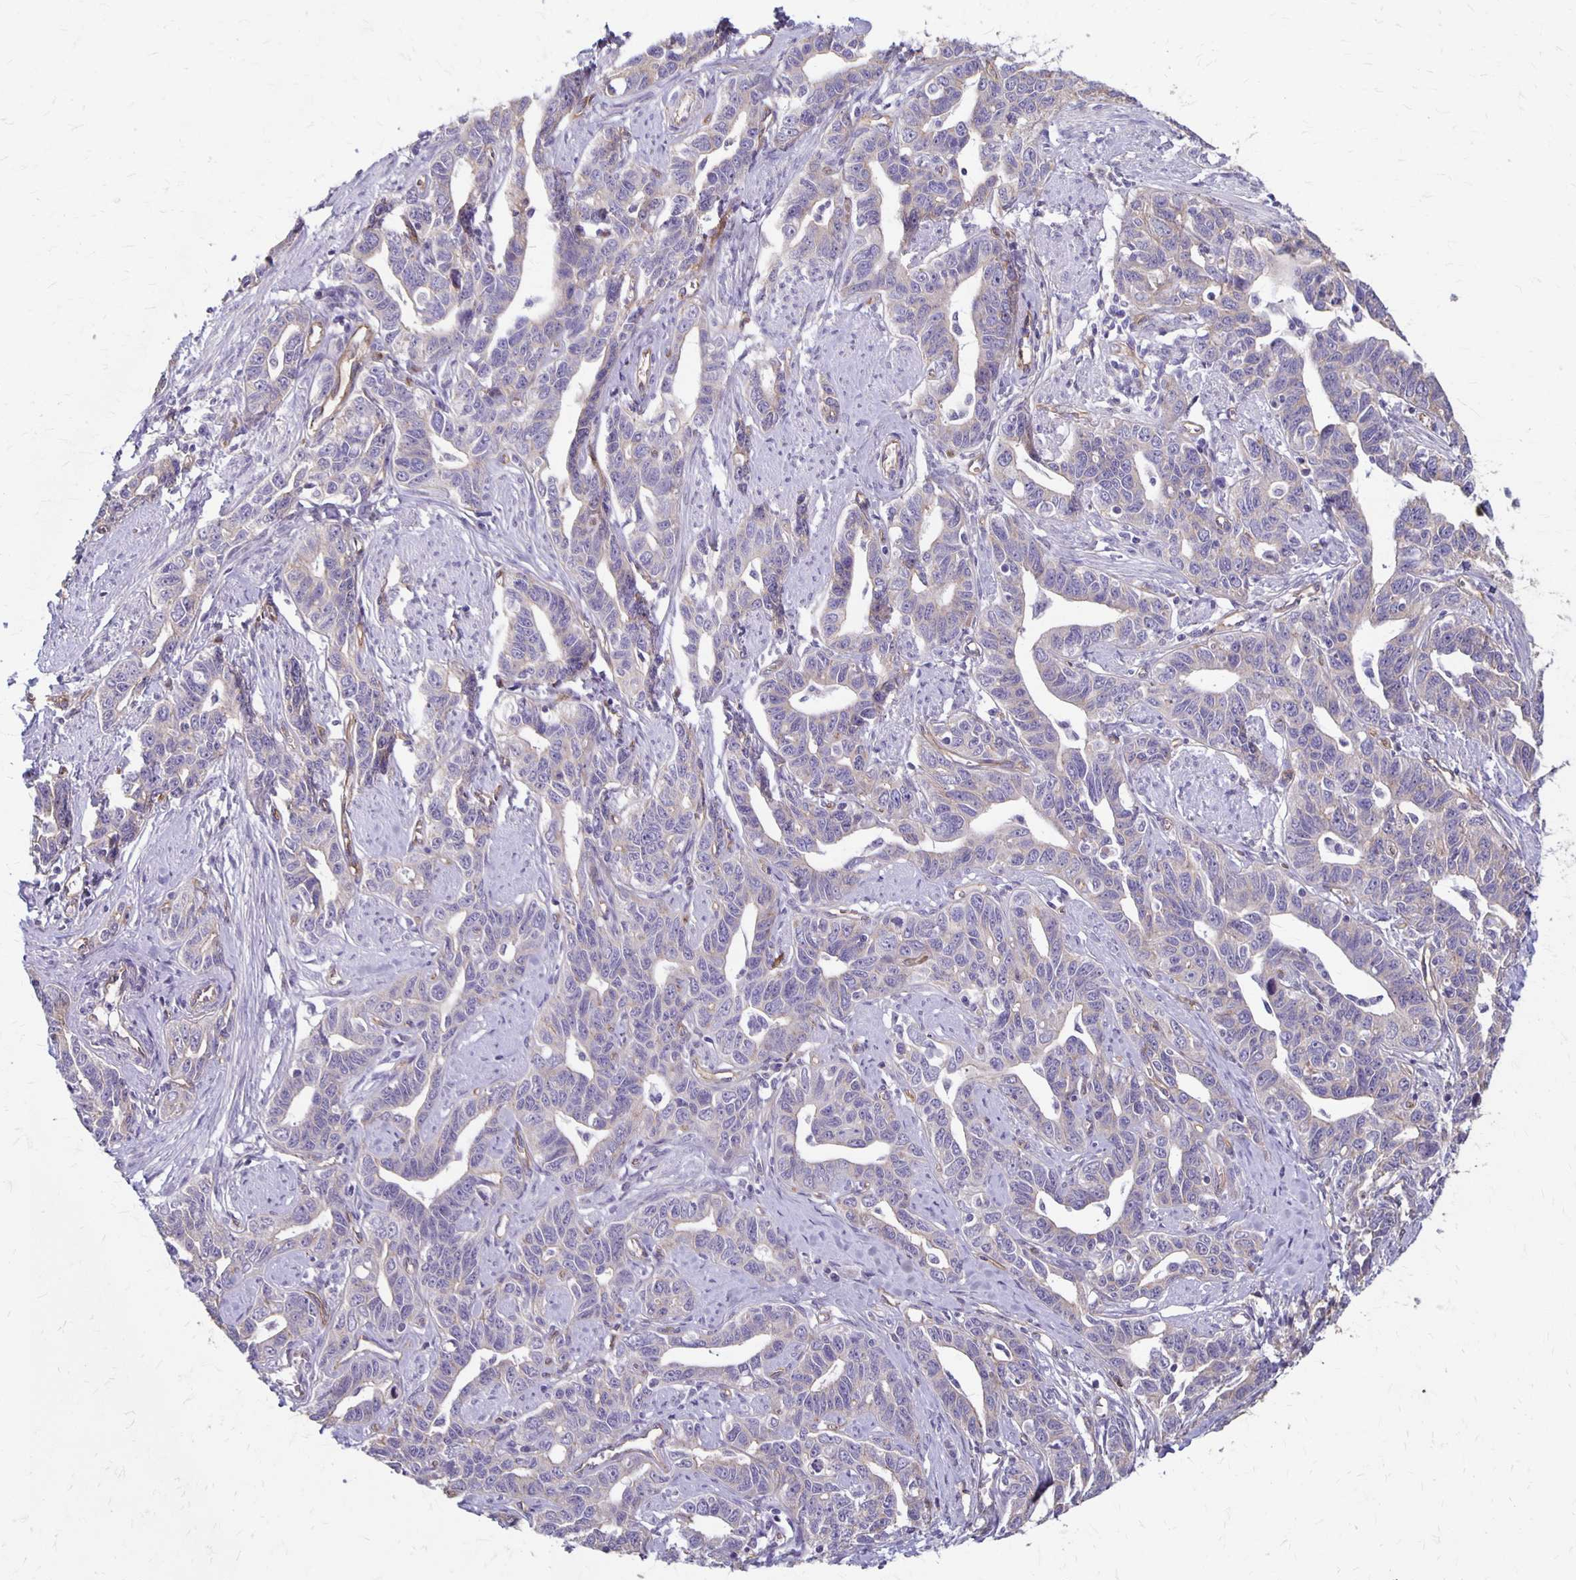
{"staining": {"intensity": "weak", "quantity": "<25%", "location": "cytoplasmic/membranous"}, "tissue": "ovarian cancer", "cell_type": "Tumor cells", "image_type": "cancer", "snomed": [{"axis": "morphology", "description": "Cystadenocarcinoma, serous, NOS"}, {"axis": "topography", "description": "Ovary"}], "caption": "An immunohistochemistry (IHC) histopathology image of ovarian cancer is shown. There is no staining in tumor cells of ovarian cancer.", "gene": "PPP1R3E", "patient": {"sex": "female", "age": 69}}